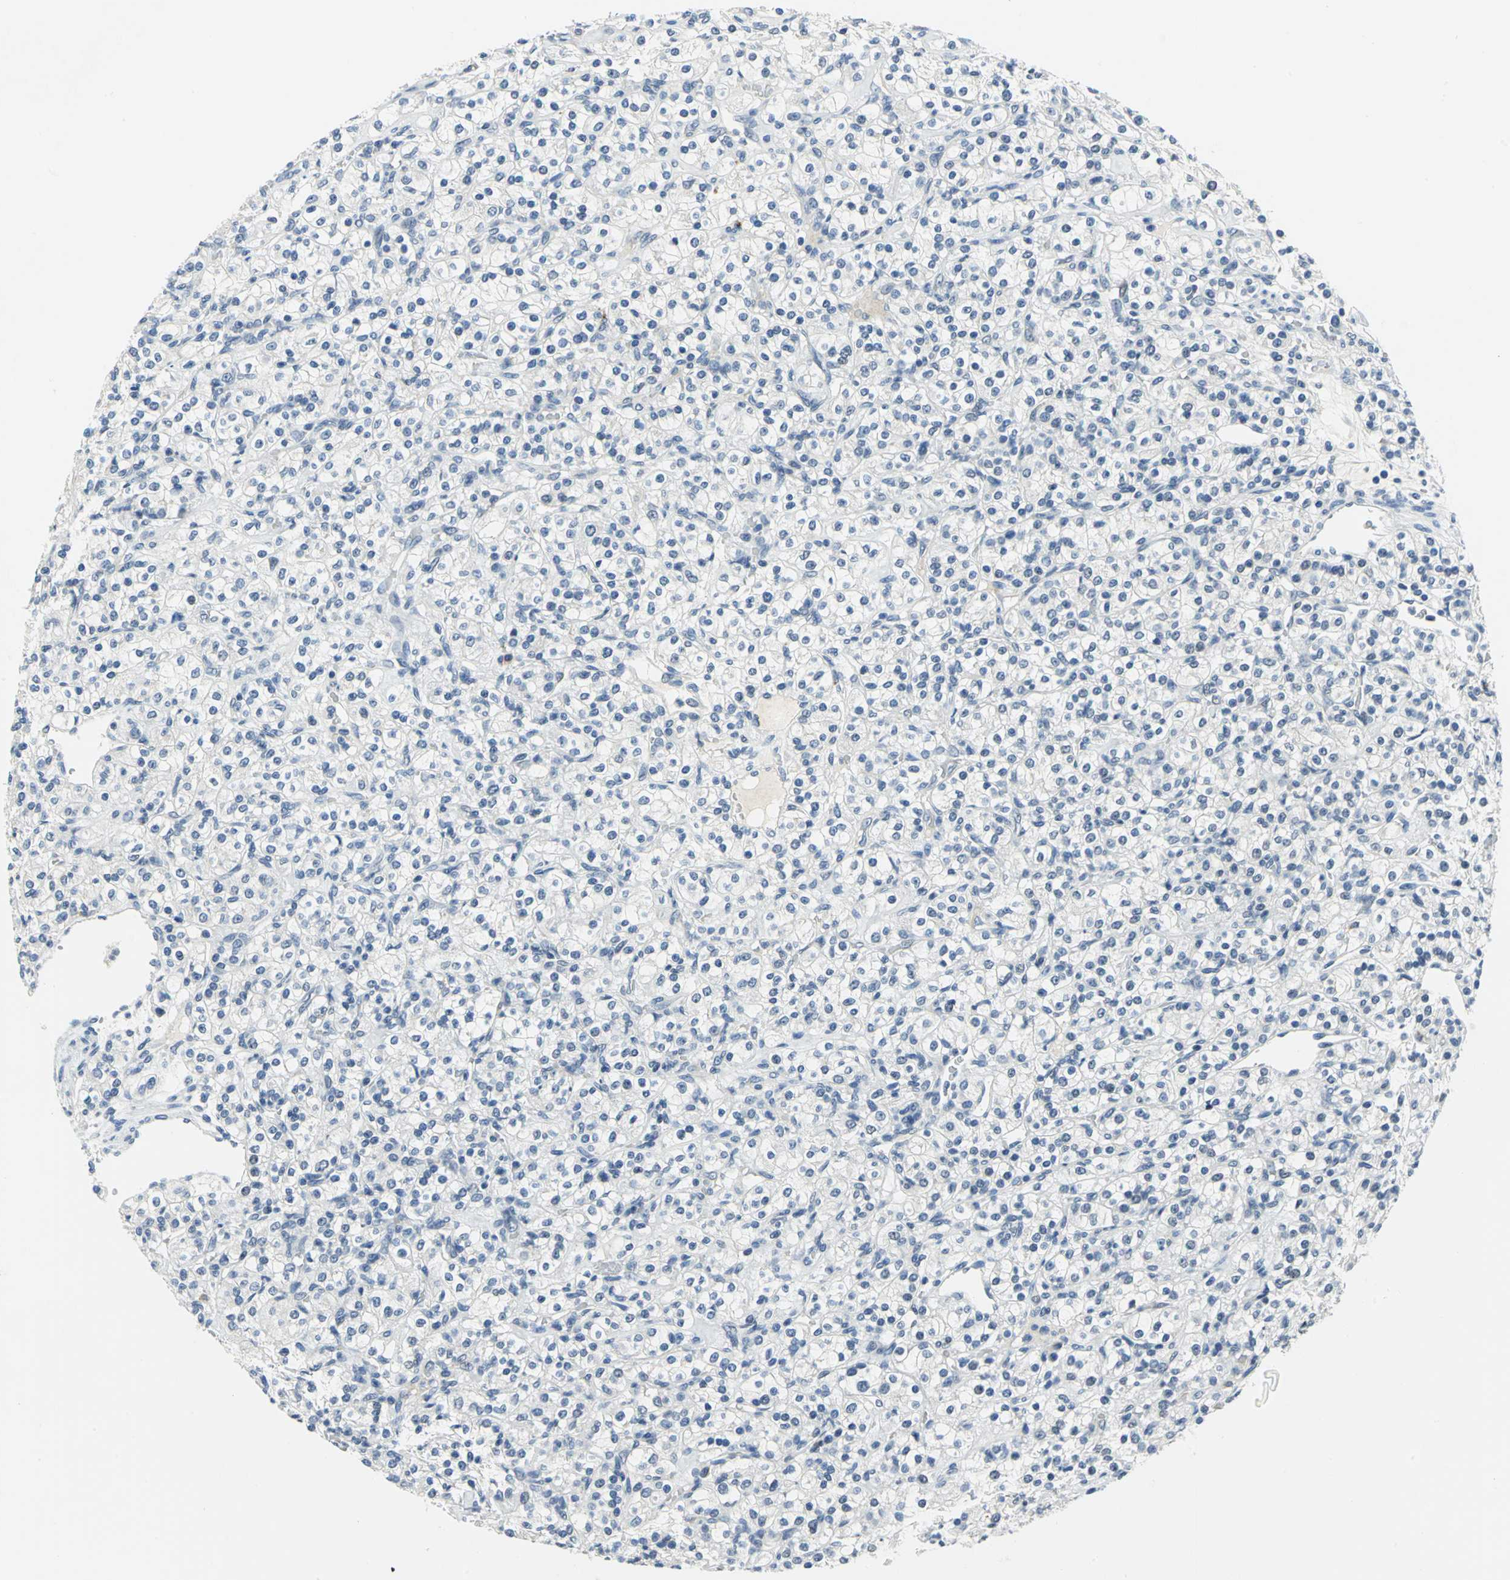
{"staining": {"intensity": "negative", "quantity": "none", "location": "none"}, "tissue": "renal cancer", "cell_type": "Tumor cells", "image_type": "cancer", "snomed": [{"axis": "morphology", "description": "Adenocarcinoma, NOS"}, {"axis": "topography", "description": "Kidney"}], "caption": "This is a micrograph of IHC staining of adenocarcinoma (renal), which shows no expression in tumor cells.", "gene": "RAD17", "patient": {"sex": "male", "age": 77}}